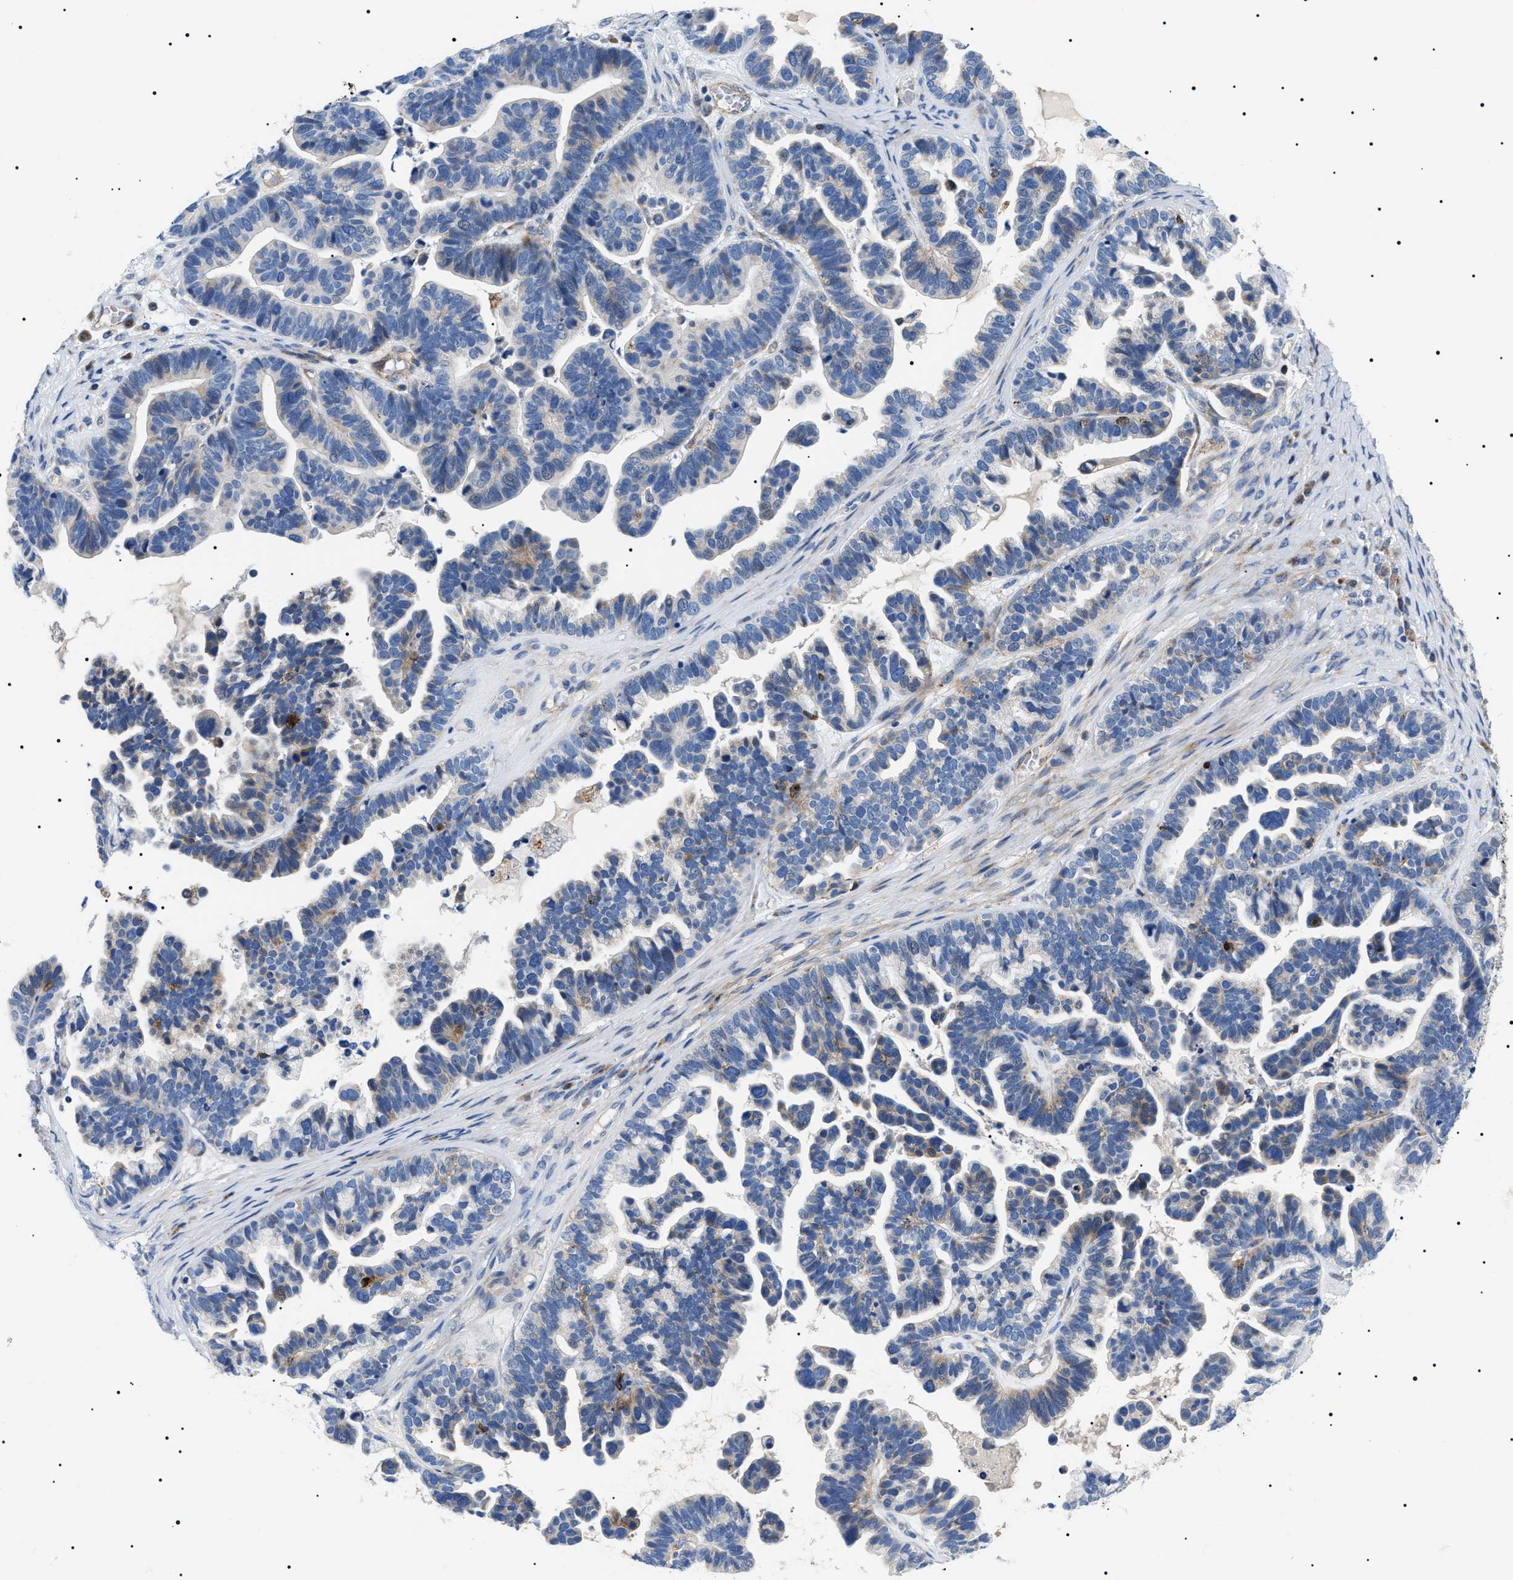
{"staining": {"intensity": "moderate", "quantity": "<25%", "location": "cytoplasmic/membranous"}, "tissue": "ovarian cancer", "cell_type": "Tumor cells", "image_type": "cancer", "snomed": [{"axis": "morphology", "description": "Cystadenocarcinoma, serous, NOS"}, {"axis": "topography", "description": "Ovary"}], "caption": "Immunohistochemistry (IHC) photomicrograph of human ovarian serous cystadenocarcinoma stained for a protein (brown), which reveals low levels of moderate cytoplasmic/membranous positivity in about <25% of tumor cells.", "gene": "TMEM222", "patient": {"sex": "female", "age": 56}}